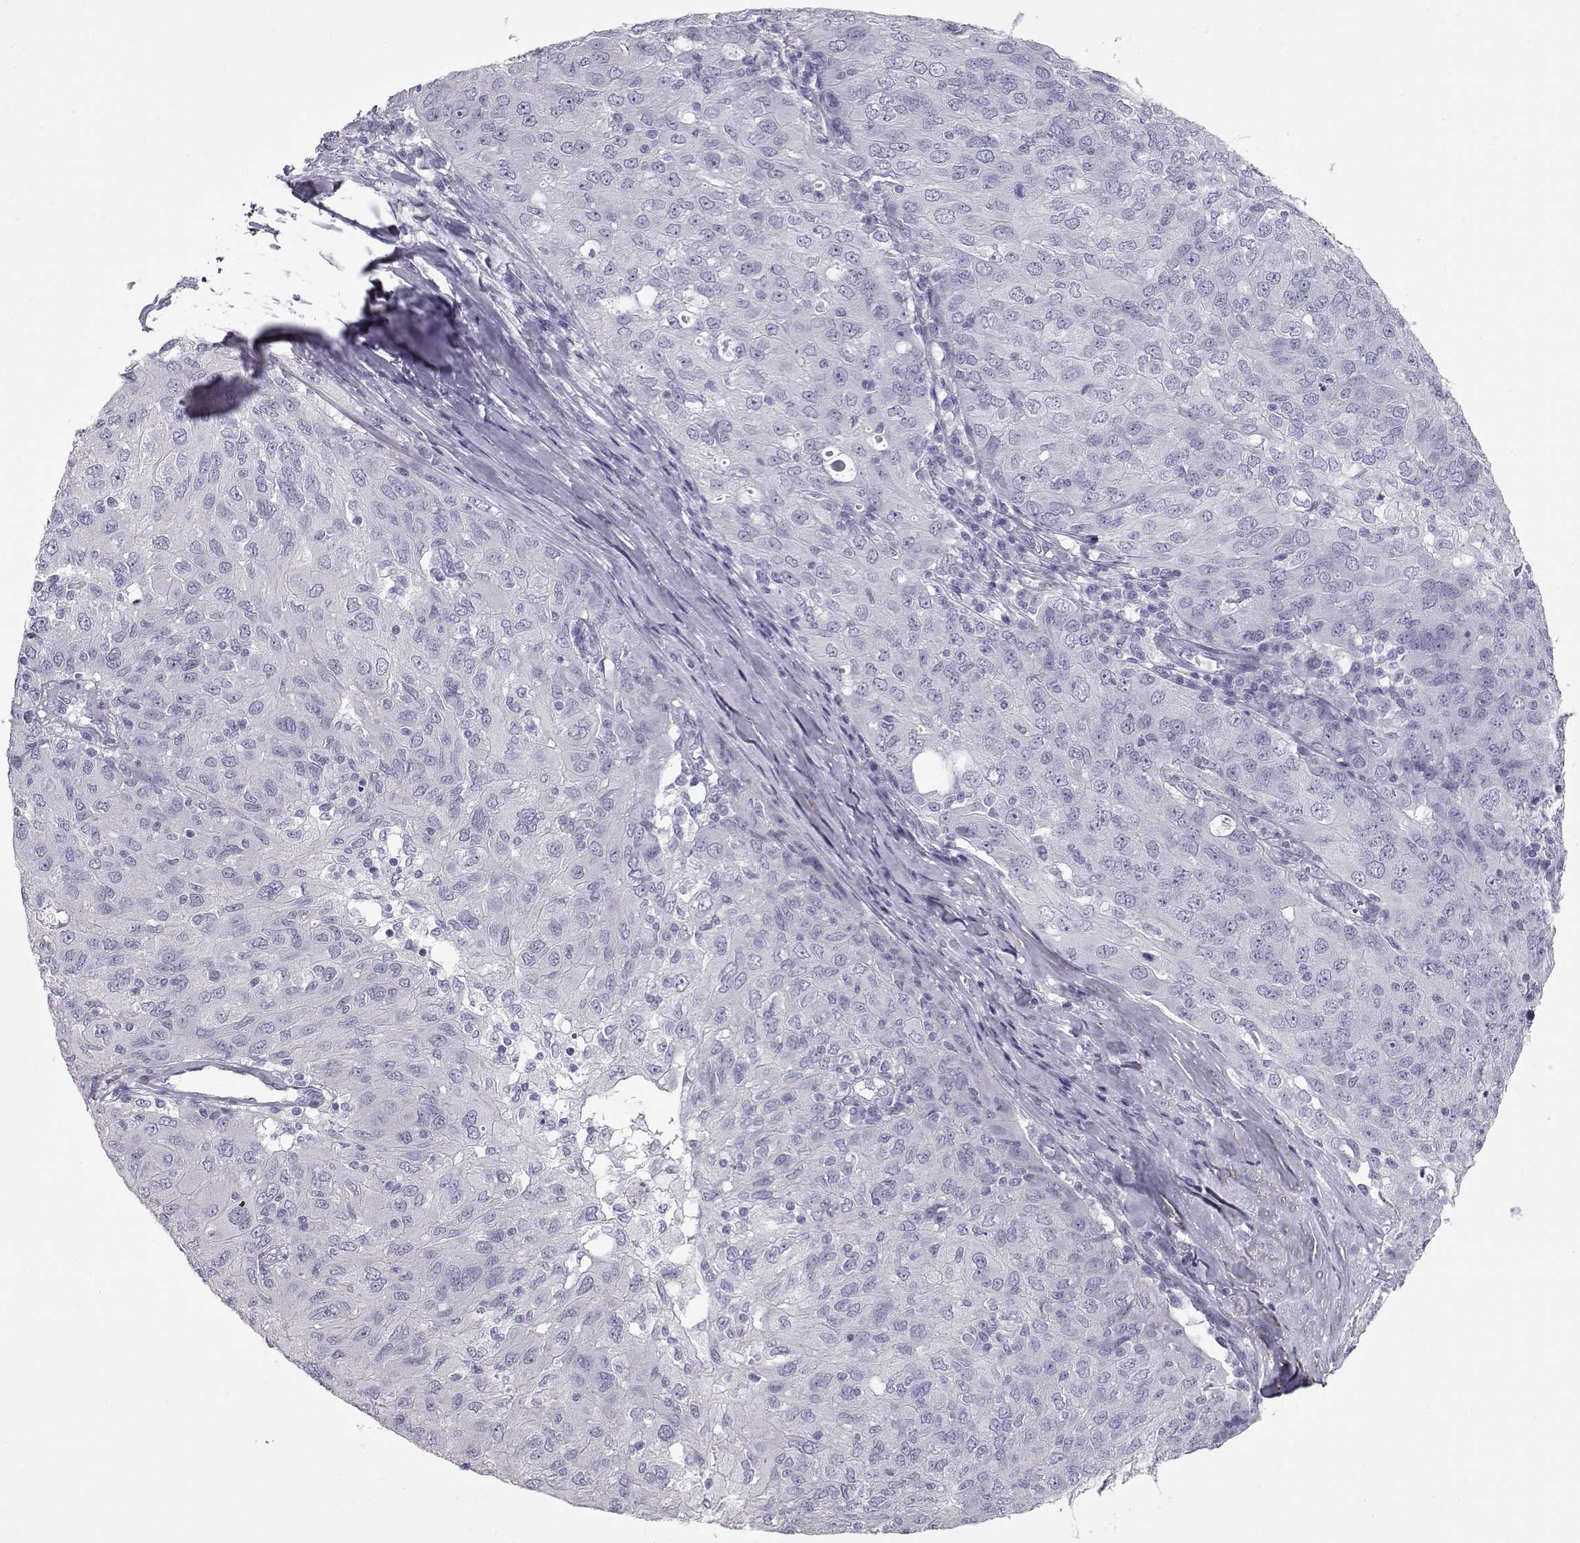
{"staining": {"intensity": "negative", "quantity": "none", "location": "none"}, "tissue": "ovarian cancer", "cell_type": "Tumor cells", "image_type": "cancer", "snomed": [{"axis": "morphology", "description": "Carcinoma, endometroid"}, {"axis": "topography", "description": "Ovary"}], "caption": "An immunohistochemistry (IHC) micrograph of endometroid carcinoma (ovarian) is shown. There is no staining in tumor cells of endometroid carcinoma (ovarian). The staining is performed using DAB brown chromogen with nuclei counter-stained in using hematoxylin.", "gene": "SLITRK3", "patient": {"sex": "female", "age": 50}}